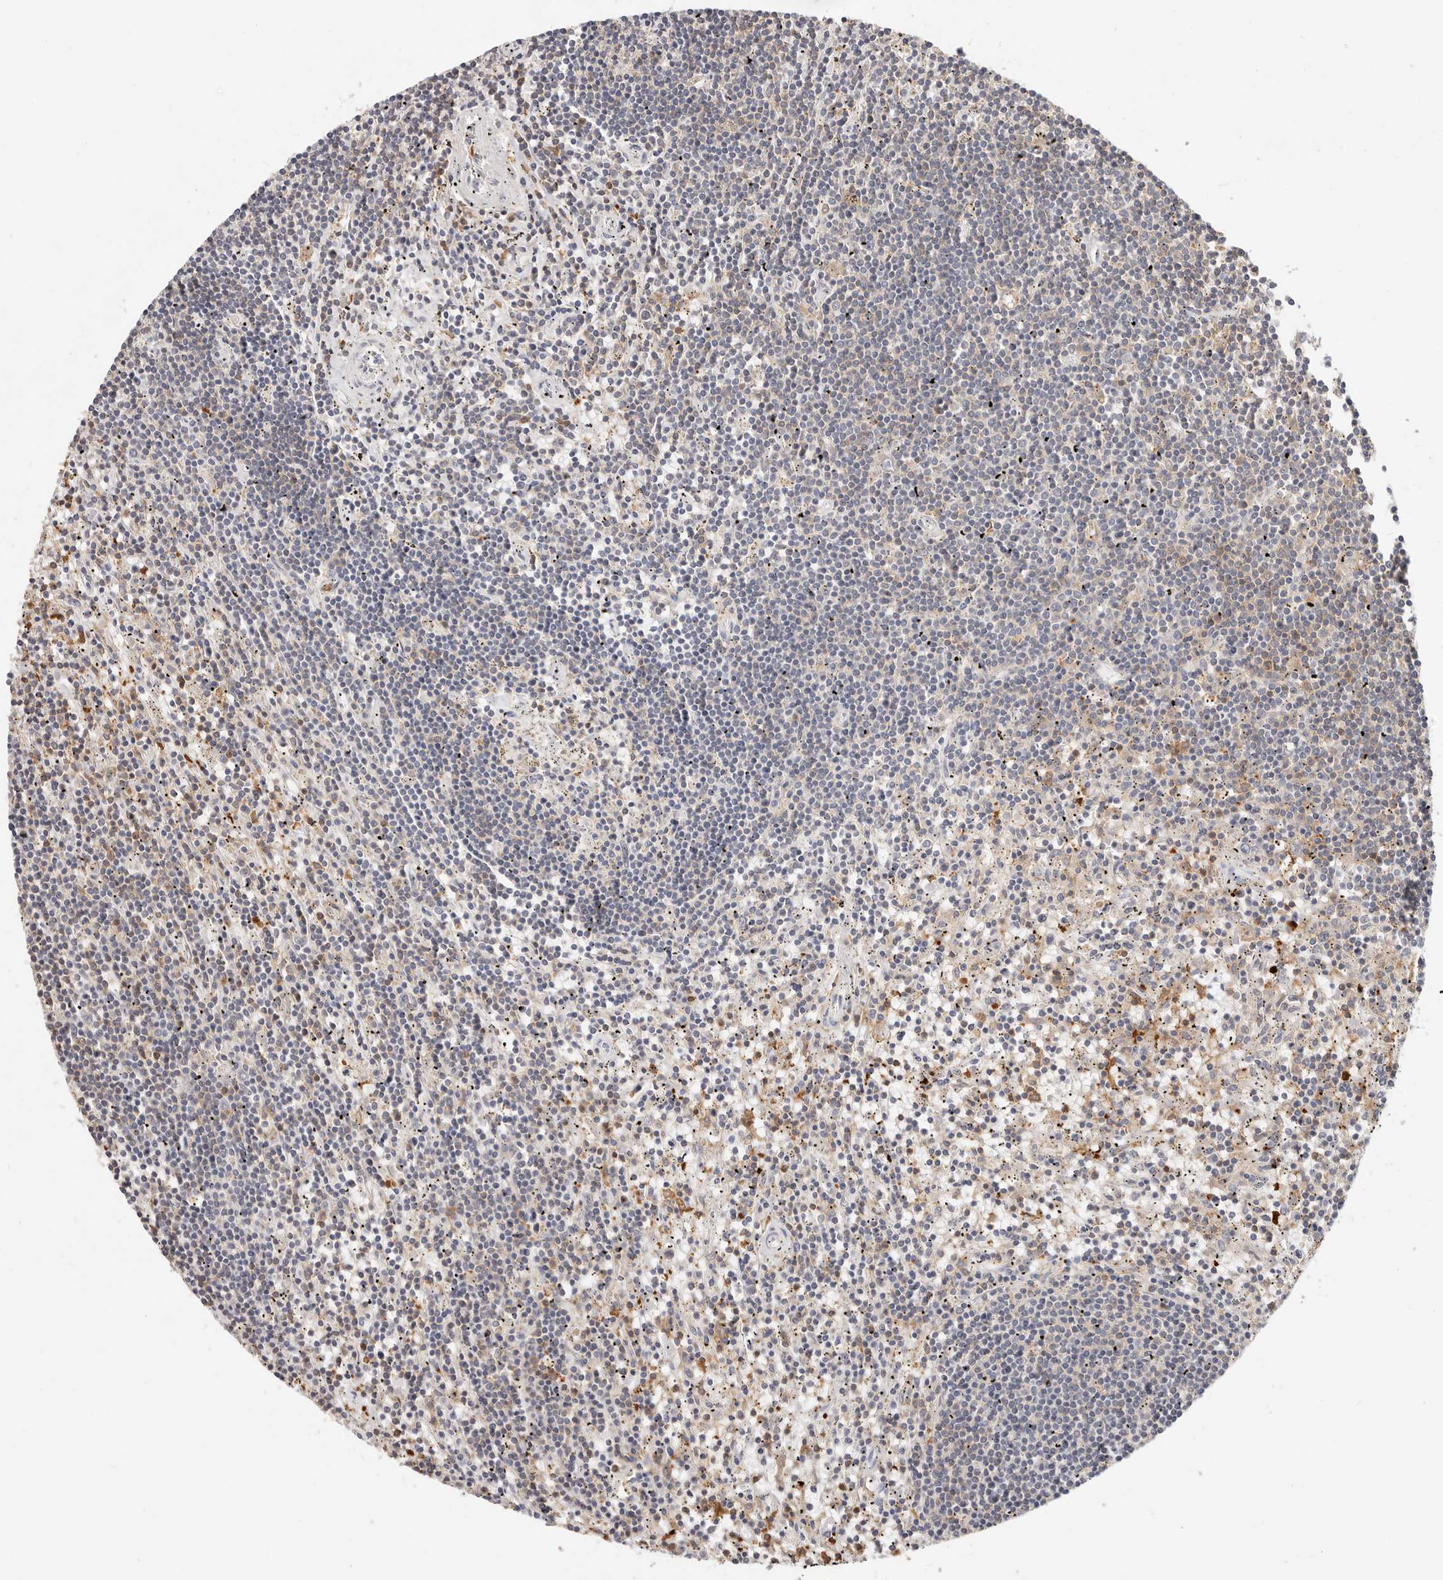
{"staining": {"intensity": "weak", "quantity": "<25%", "location": "cytoplasmic/membranous"}, "tissue": "lymphoma", "cell_type": "Tumor cells", "image_type": "cancer", "snomed": [{"axis": "morphology", "description": "Malignant lymphoma, non-Hodgkin's type, Low grade"}, {"axis": "topography", "description": "Spleen"}], "caption": "DAB (3,3'-diaminobenzidine) immunohistochemical staining of low-grade malignant lymphoma, non-Hodgkin's type demonstrates no significant positivity in tumor cells. (Immunohistochemistry (ihc), brightfield microscopy, high magnification).", "gene": "TMEM63B", "patient": {"sex": "male", "age": 76}}